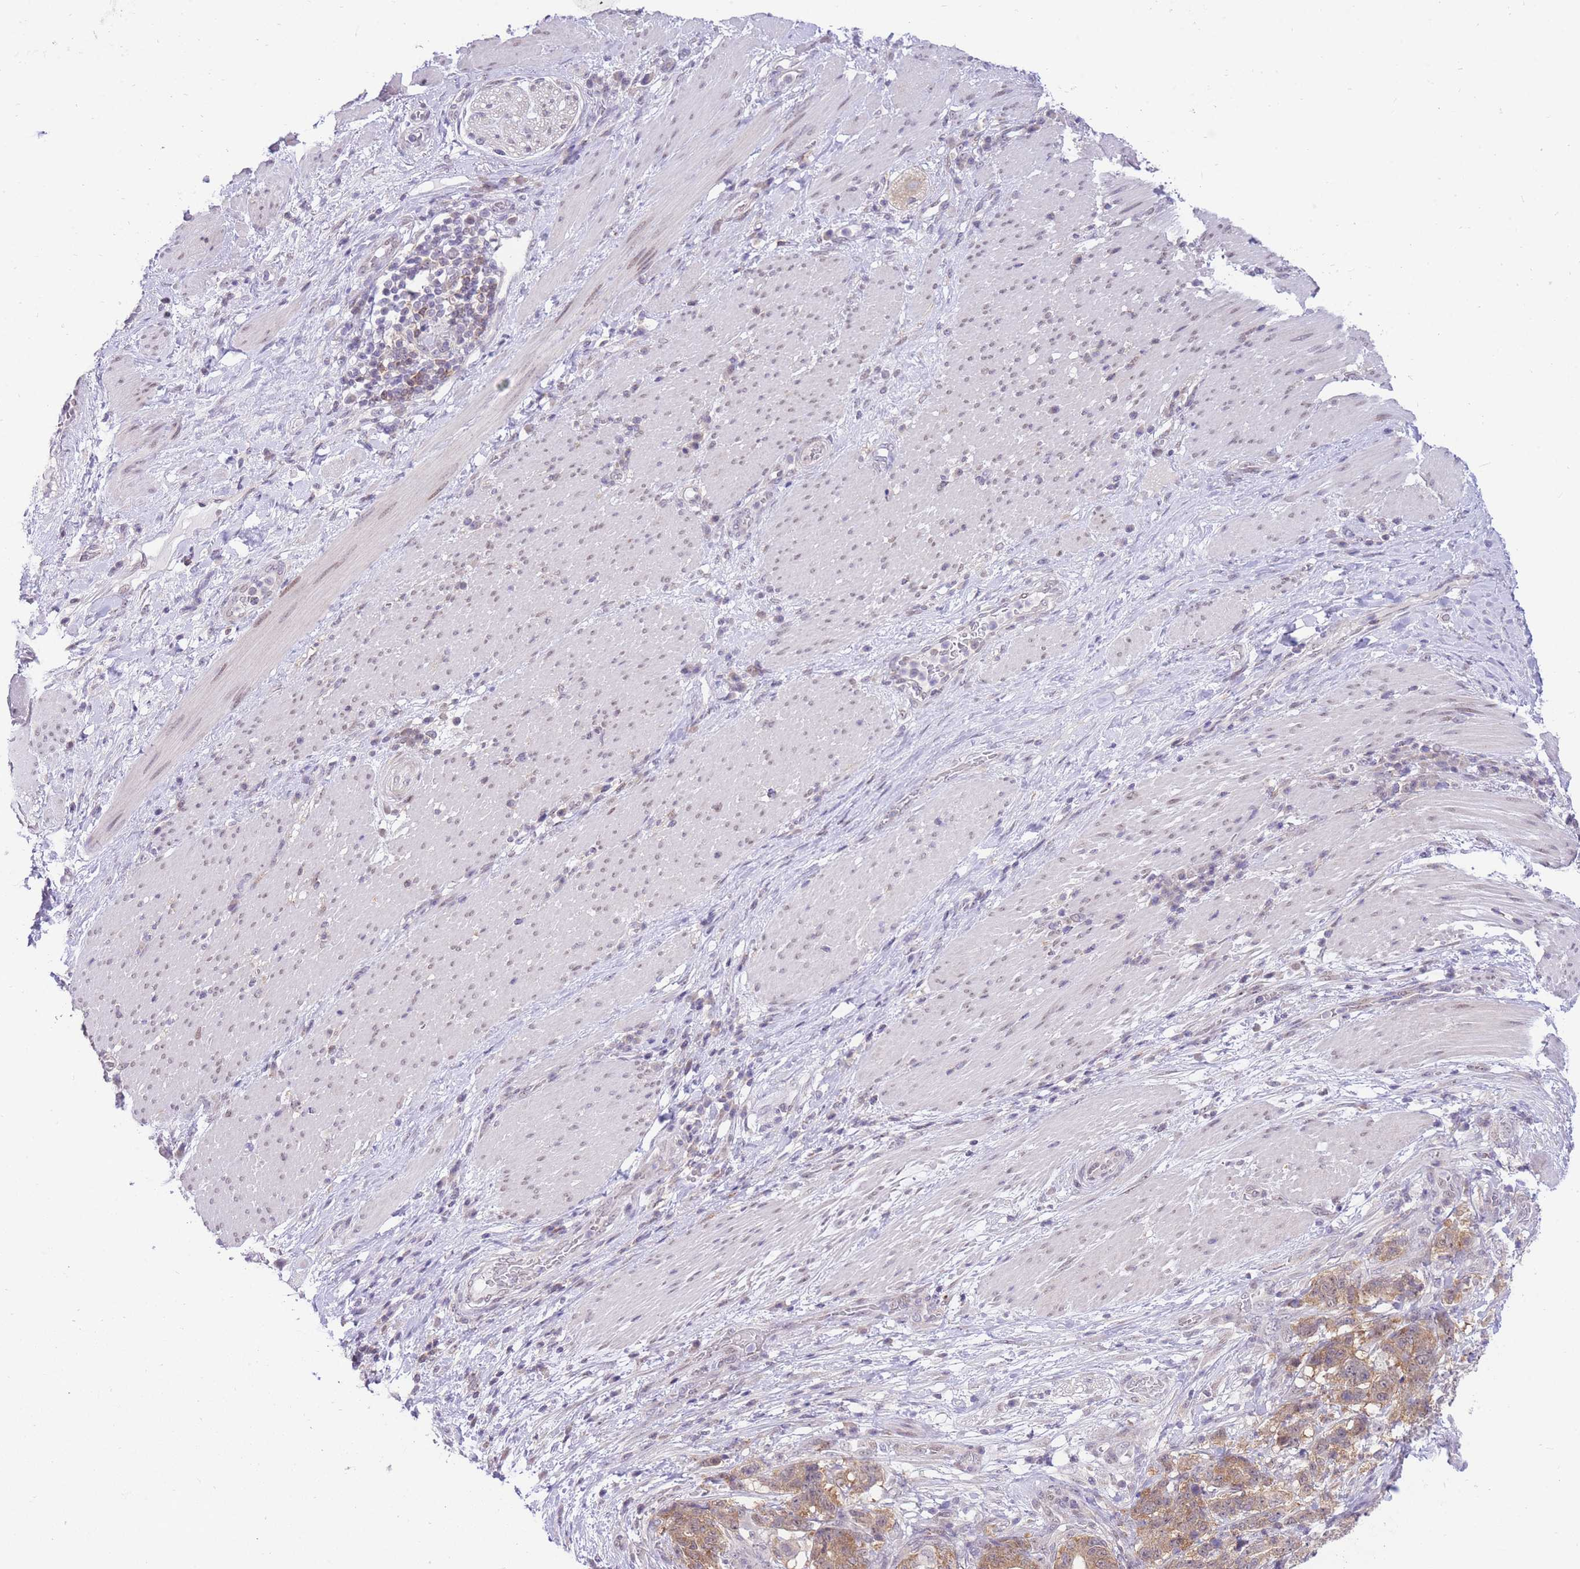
{"staining": {"intensity": "moderate", "quantity": ">75%", "location": "cytoplasmic/membranous"}, "tissue": "stomach cancer", "cell_type": "Tumor cells", "image_type": "cancer", "snomed": [{"axis": "morphology", "description": "Normal tissue, NOS"}, {"axis": "morphology", "description": "Adenocarcinoma, NOS"}, {"axis": "topography", "description": "Stomach"}], "caption": "Protein expression by IHC demonstrates moderate cytoplasmic/membranous positivity in approximately >75% of tumor cells in stomach cancer (adenocarcinoma).", "gene": "STK39", "patient": {"sex": "female", "age": 64}}